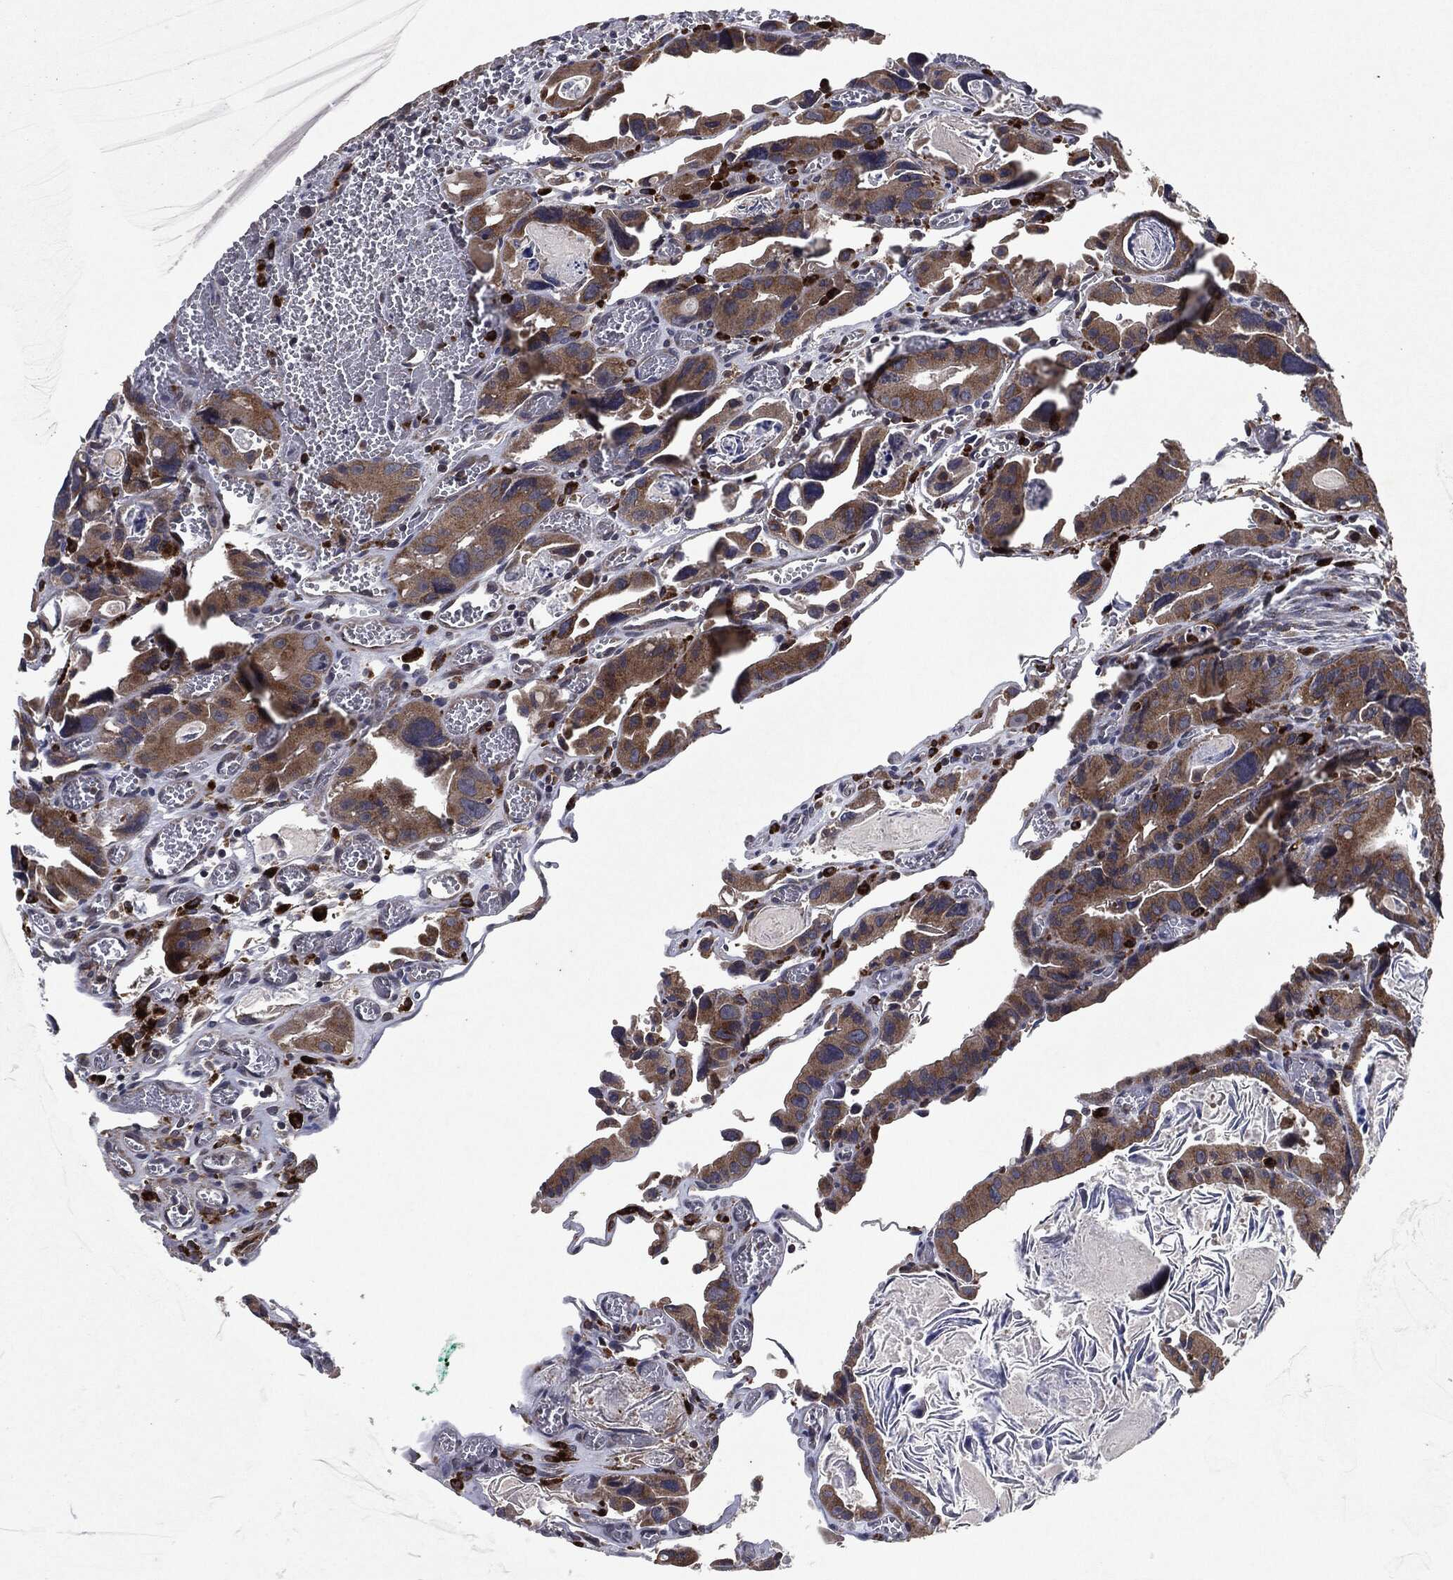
{"staining": {"intensity": "moderate", "quantity": ">75%", "location": "cytoplasmic/membranous"}, "tissue": "colorectal cancer", "cell_type": "Tumor cells", "image_type": "cancer", "snomed": [{"axis": "morphology", "description": "Adenocarcinoma, NOS"}, {"axis": "topography", "description": "Rectum"}], "caption": "Tumor cells display moderate cytoplasmic/membranous positivity in approximately >75% of cells in colorectal adenocarcinoma. (DAB IHC with brightfield microscopy, high magnification).", "gene": "SLC31A2", "patient": {"sex": "male", "age": 64}}